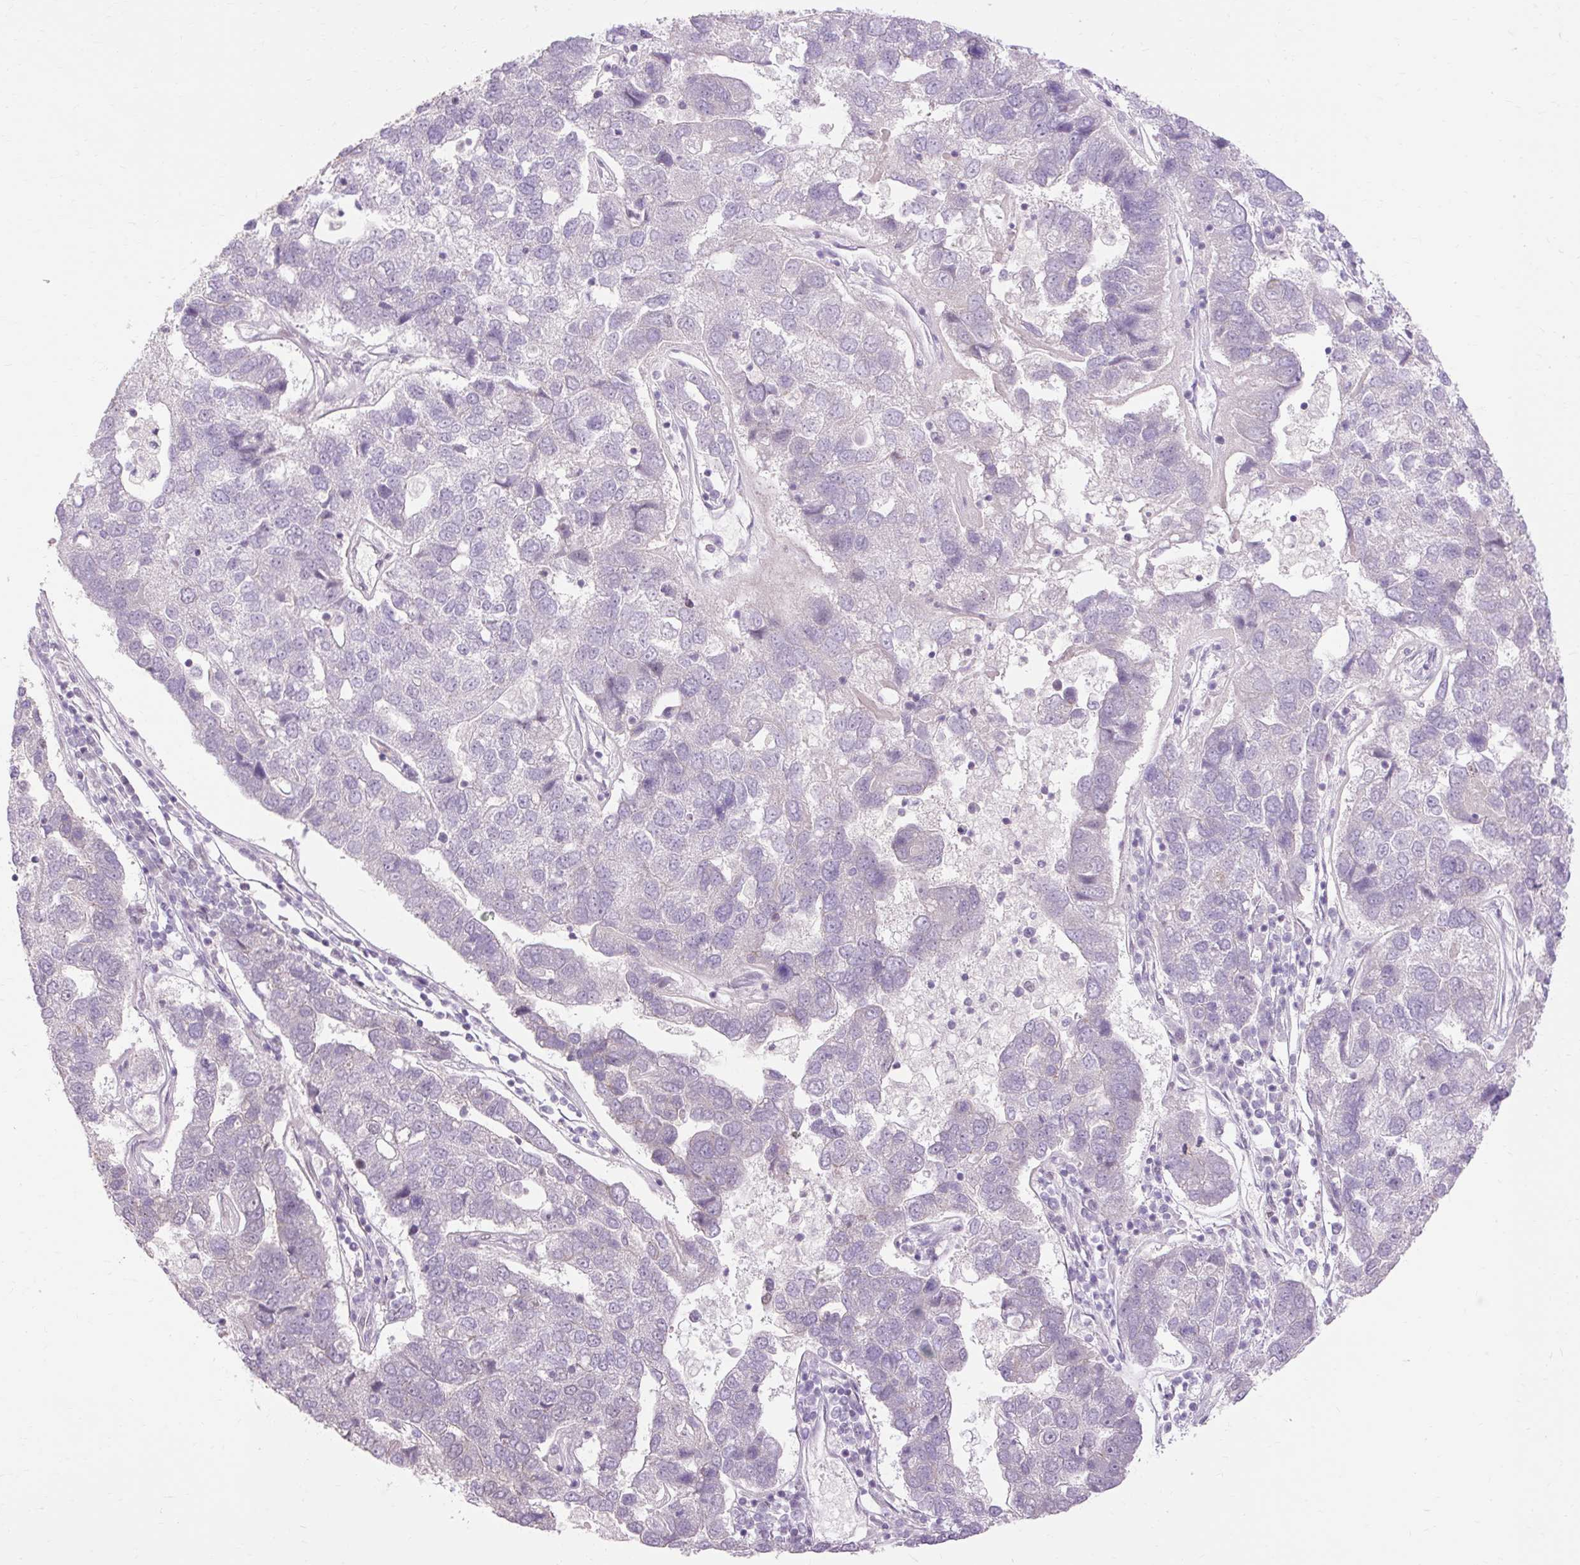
{"staining": {"intensity": "negative", "quantity": "none", "location": "none"}, "tissue": "pancreatic cancer", "cell_type": "Tumor cells", "image_type": "cancer", "snomed": [{"axis": "morphology", "description": "Adenocarcinoma, NOS"}, {"axis": "topography", "description": "Pancreas"}], "caption": "Immunohistochemistry of pancreatic cancer reveals no expression in tumor cells.", "gene": "NPIPB12", "patient": {"sex": "female", "age": 61}}